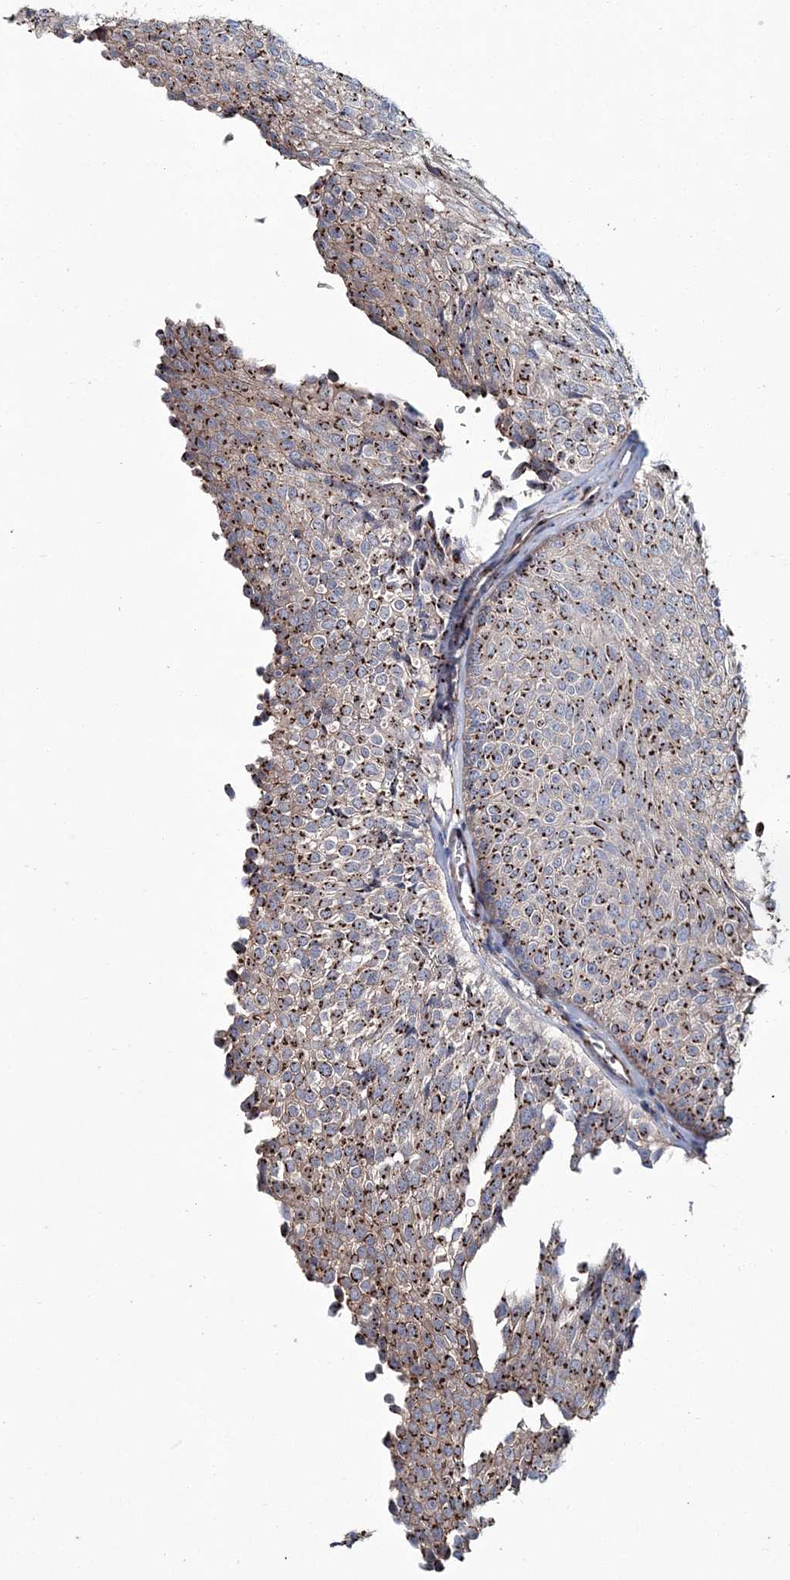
{"staining": {"intensity": "moderate", "quantity": ">75%", "location": "cytoplasmic/membranous"}, "tissue": "urothelial cancer", "cell_type": "Tumor cells", "image_type": "cancer", "snomed": [{"axis": "morphology", "description": "Urothelial carcinoma, Low grade"}, {"axis": "topography", "description": "Urinary bladder"}], "caption": "Approximately >75% of tumor cells in low-grade urothelial carcinoma display moderate cytoplasmic/membranous protein positivity as visualized by brown immunohistochemical staining.", "gene": "MAN1A2", "patient": {"sex": "male", "age": 78}}